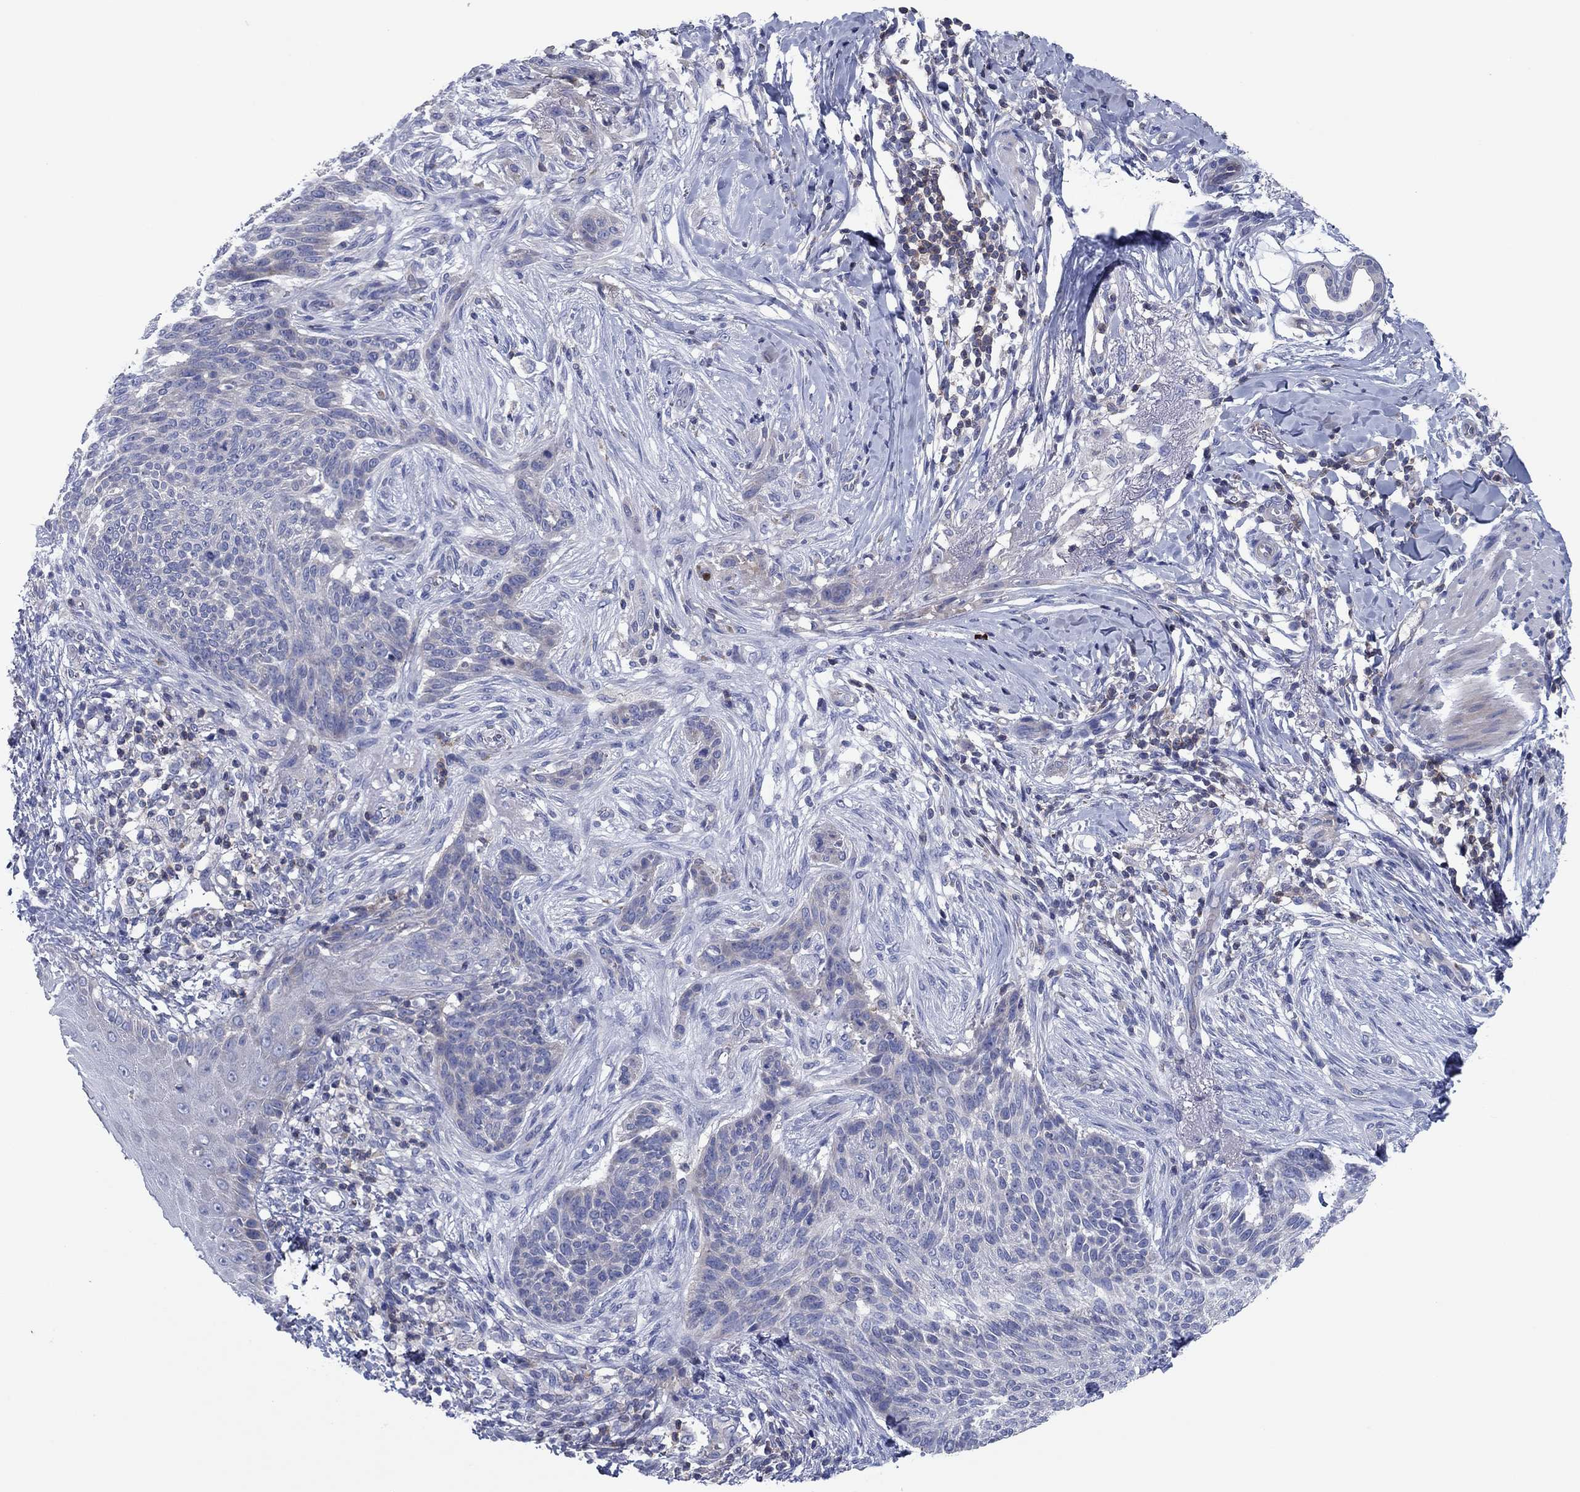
{"staining": {"intensity": "negative", "quantity": "none", "location": "none"}, "tissue": "skin cancer", "cell_type": "Tumor cells", "image_type": "cancer", "snomed": [{"axis": "morphology", "description": "Normal tissue, NOS"}, {"axis": "morphology", "description": "Basal cell carcinoma"}, {"axis": "topography", "description": "Skin"}], "caption": "Micrograph shows no protein expression in tumor cells of basal cell carcinoma (skin) tissue. The staining is performed using DAB (3,3'-diaminobenzidine) brown chromogen with nuclei counter-stained in using hematoxylin.", "gene": "PVR", "patient": {"sex": "male", "age": 84}}